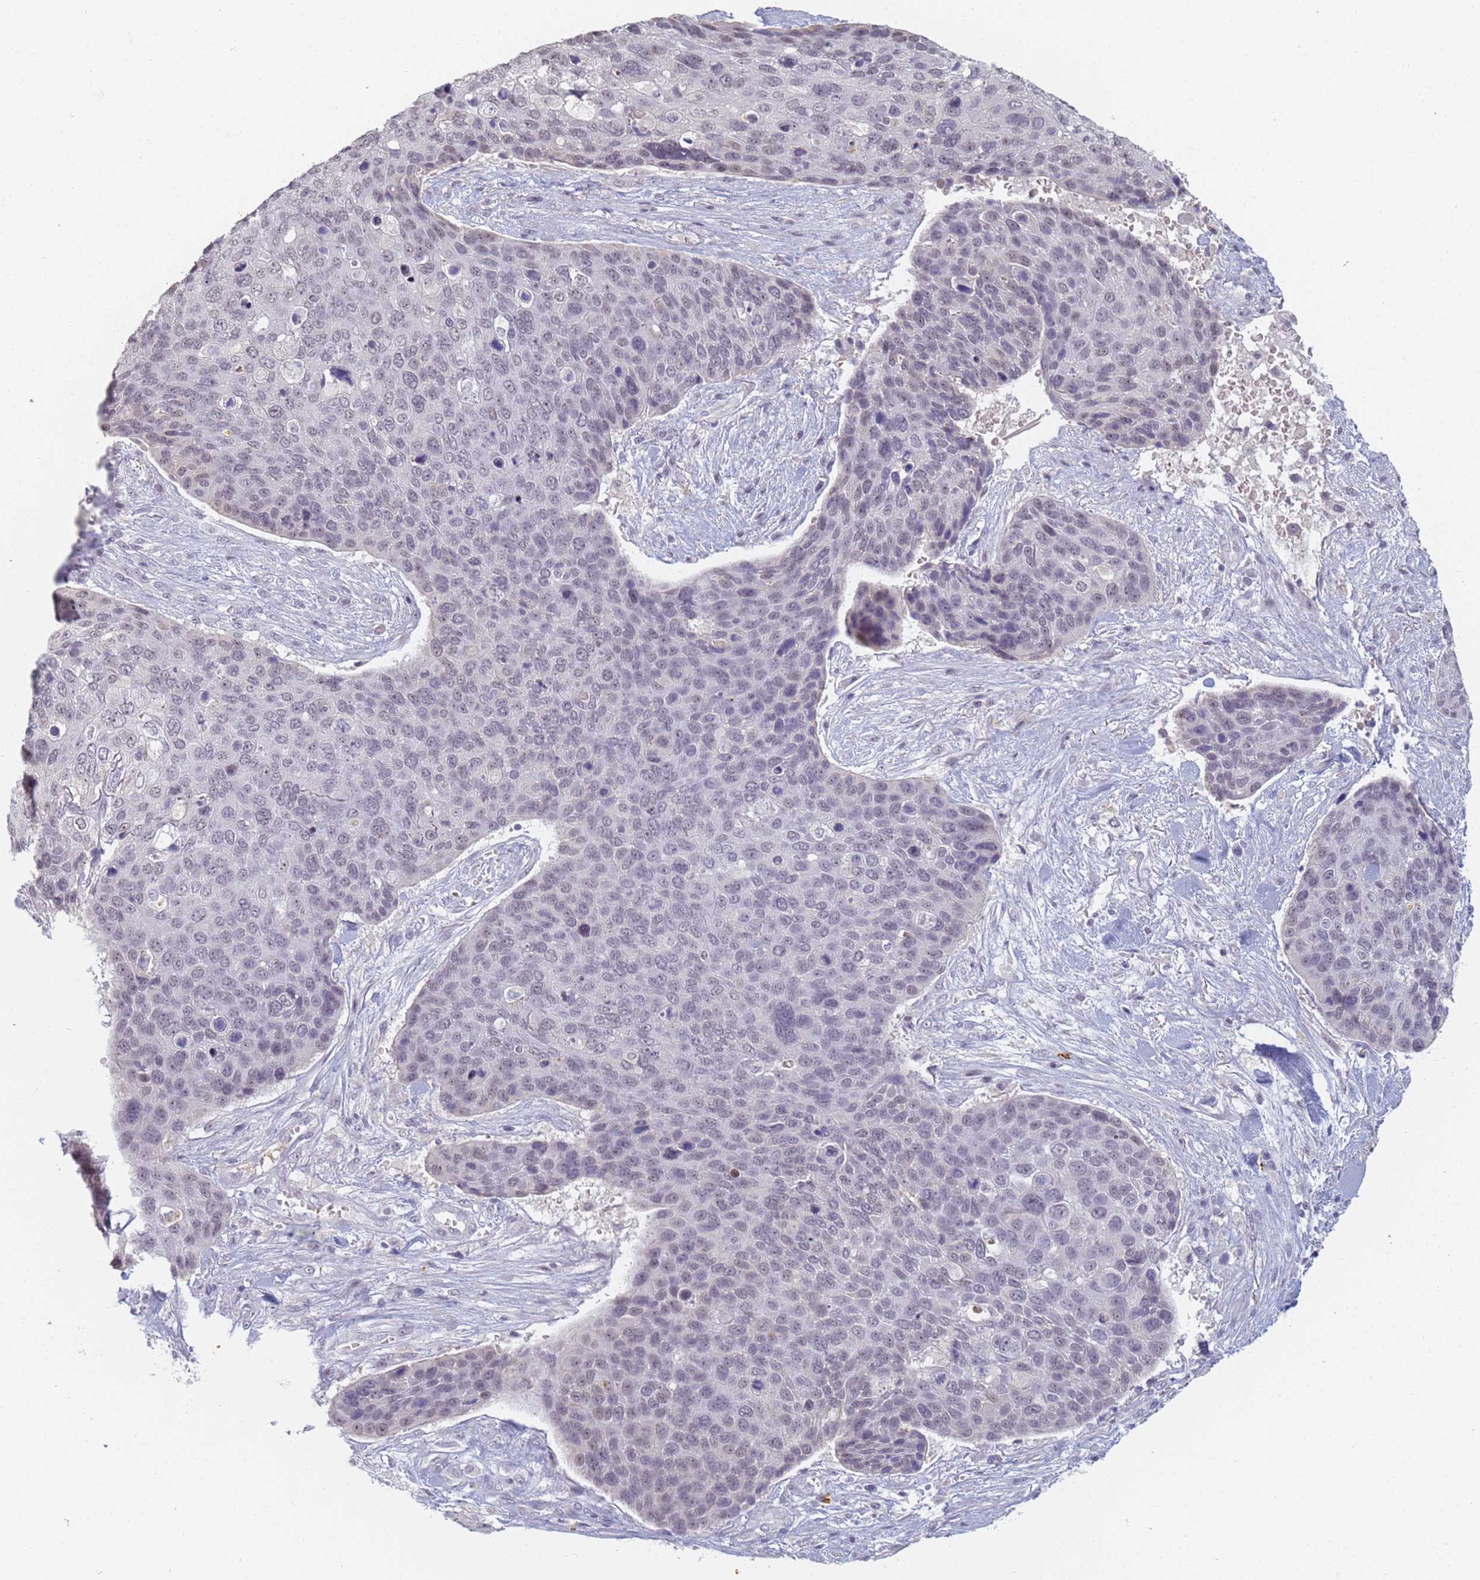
{"staining": {"intensity": "weak", "quantity": "<25%", "location": "nuclear"}, "tissue": "skin cancer", "cell_type": "Tumor cells", "image_type": "cancer", "snomed": [{"axis": "morphology", "description": "Basal cell carcinoma"}, {"axis": "topography", "description": "Skin"}], "caption": "A micrograph of human basal cell carcinoma (skin) is negative for staining in tumor cells.", "gene": "SLC38A9", "patient": {"sex": "female", "age": 74}}